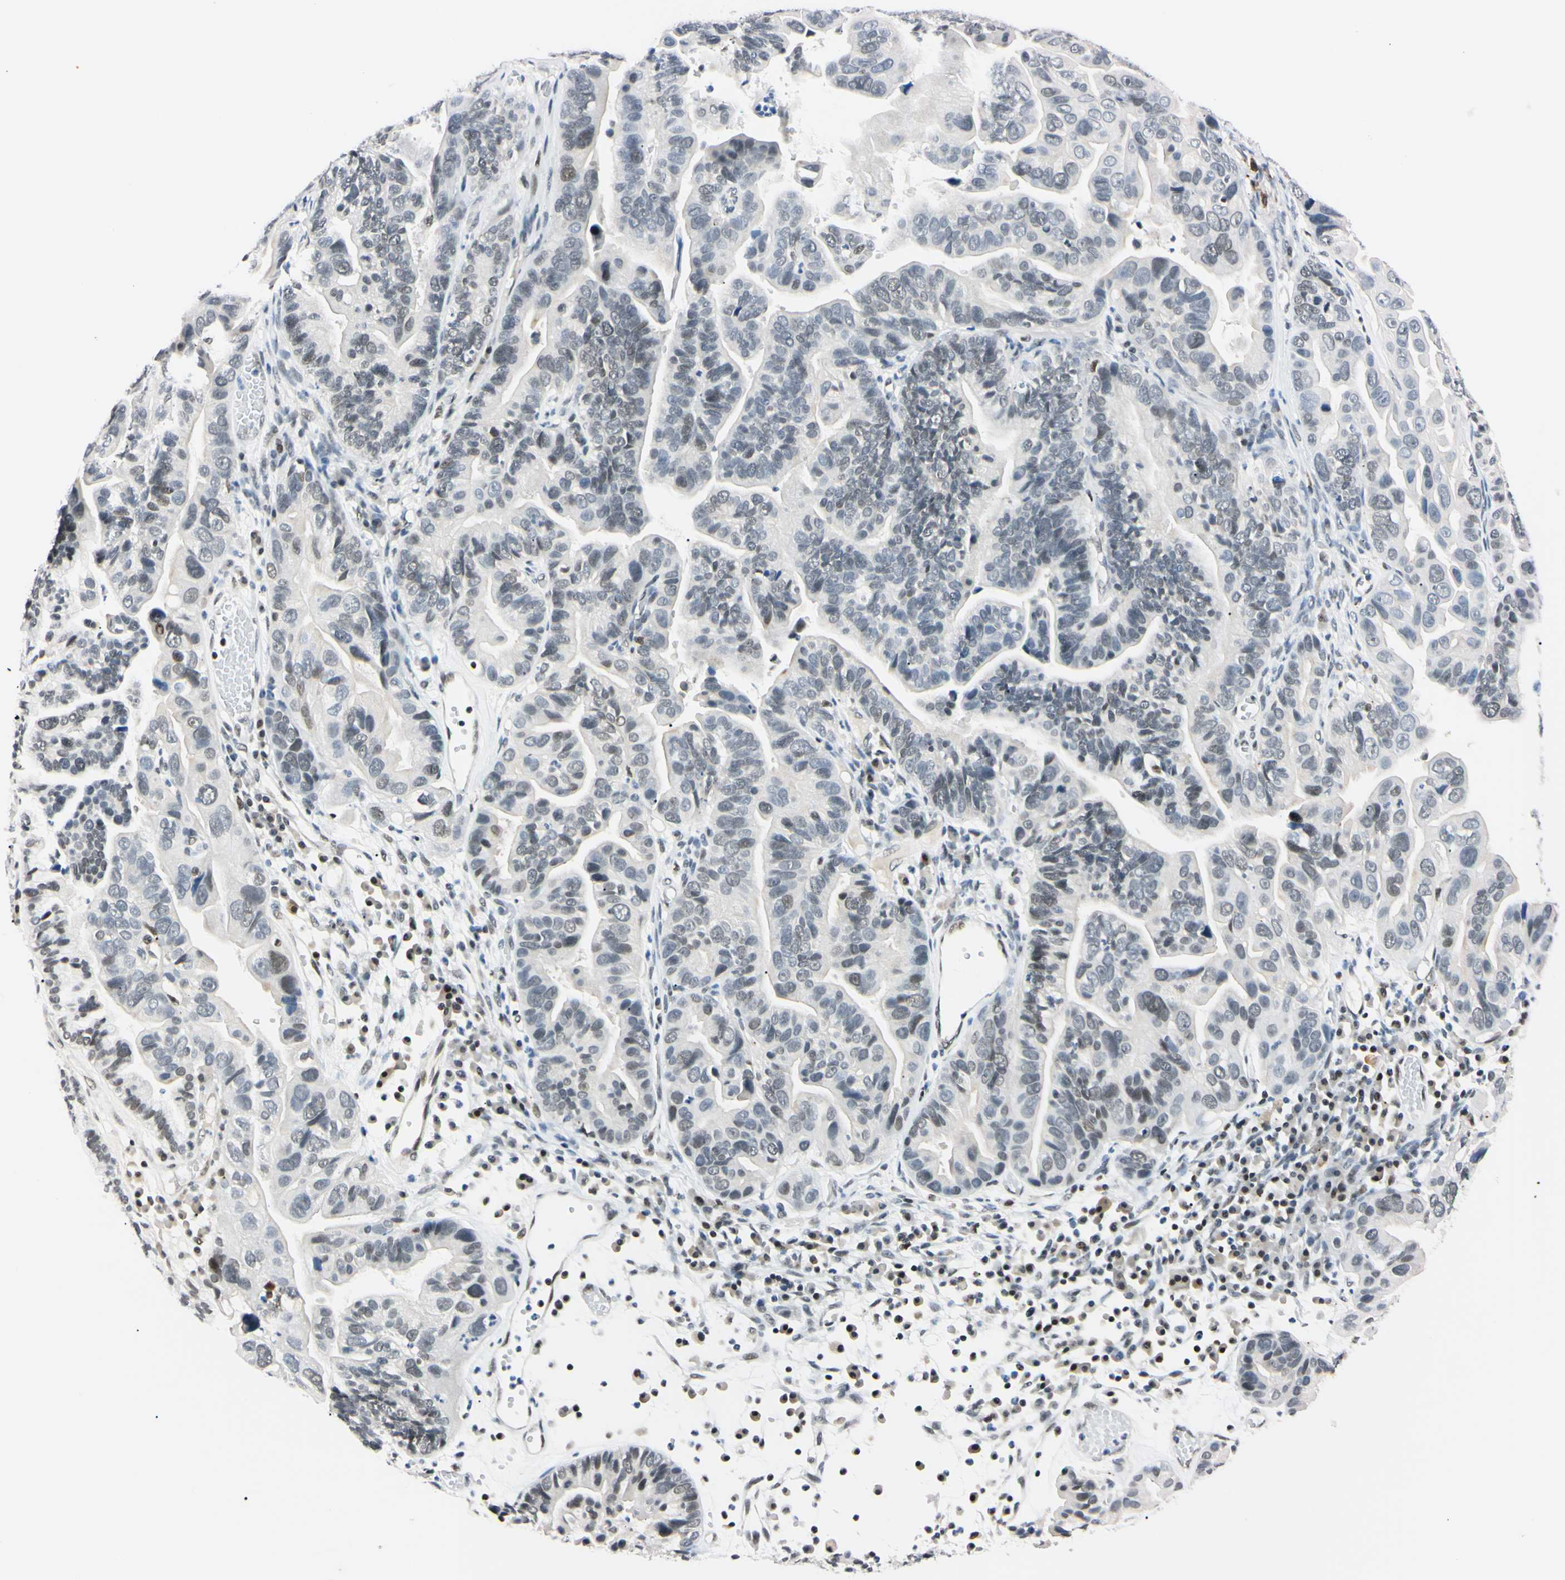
{"staining": {"intensity": "weak", "quantity": "25%-75%", "location": "nuclear"}, "tissue": "ovarian cancer", "cell_type": "Tumor cells", "image_type": "cancer", "snomed": [{"axis": "morphology", "description": "Cystadenocarcinoma, serous, NOS"}, {"axis": "topography", "description": "Ovary"}], "caption": "A photomicrograph of serous cystadenocarcinoma (ovarian) stained for a protein reveals weak nuclear brown staining in tumor cells.", "gene": "C1orf174", "patient": {"sex": "female", "age": 56}}